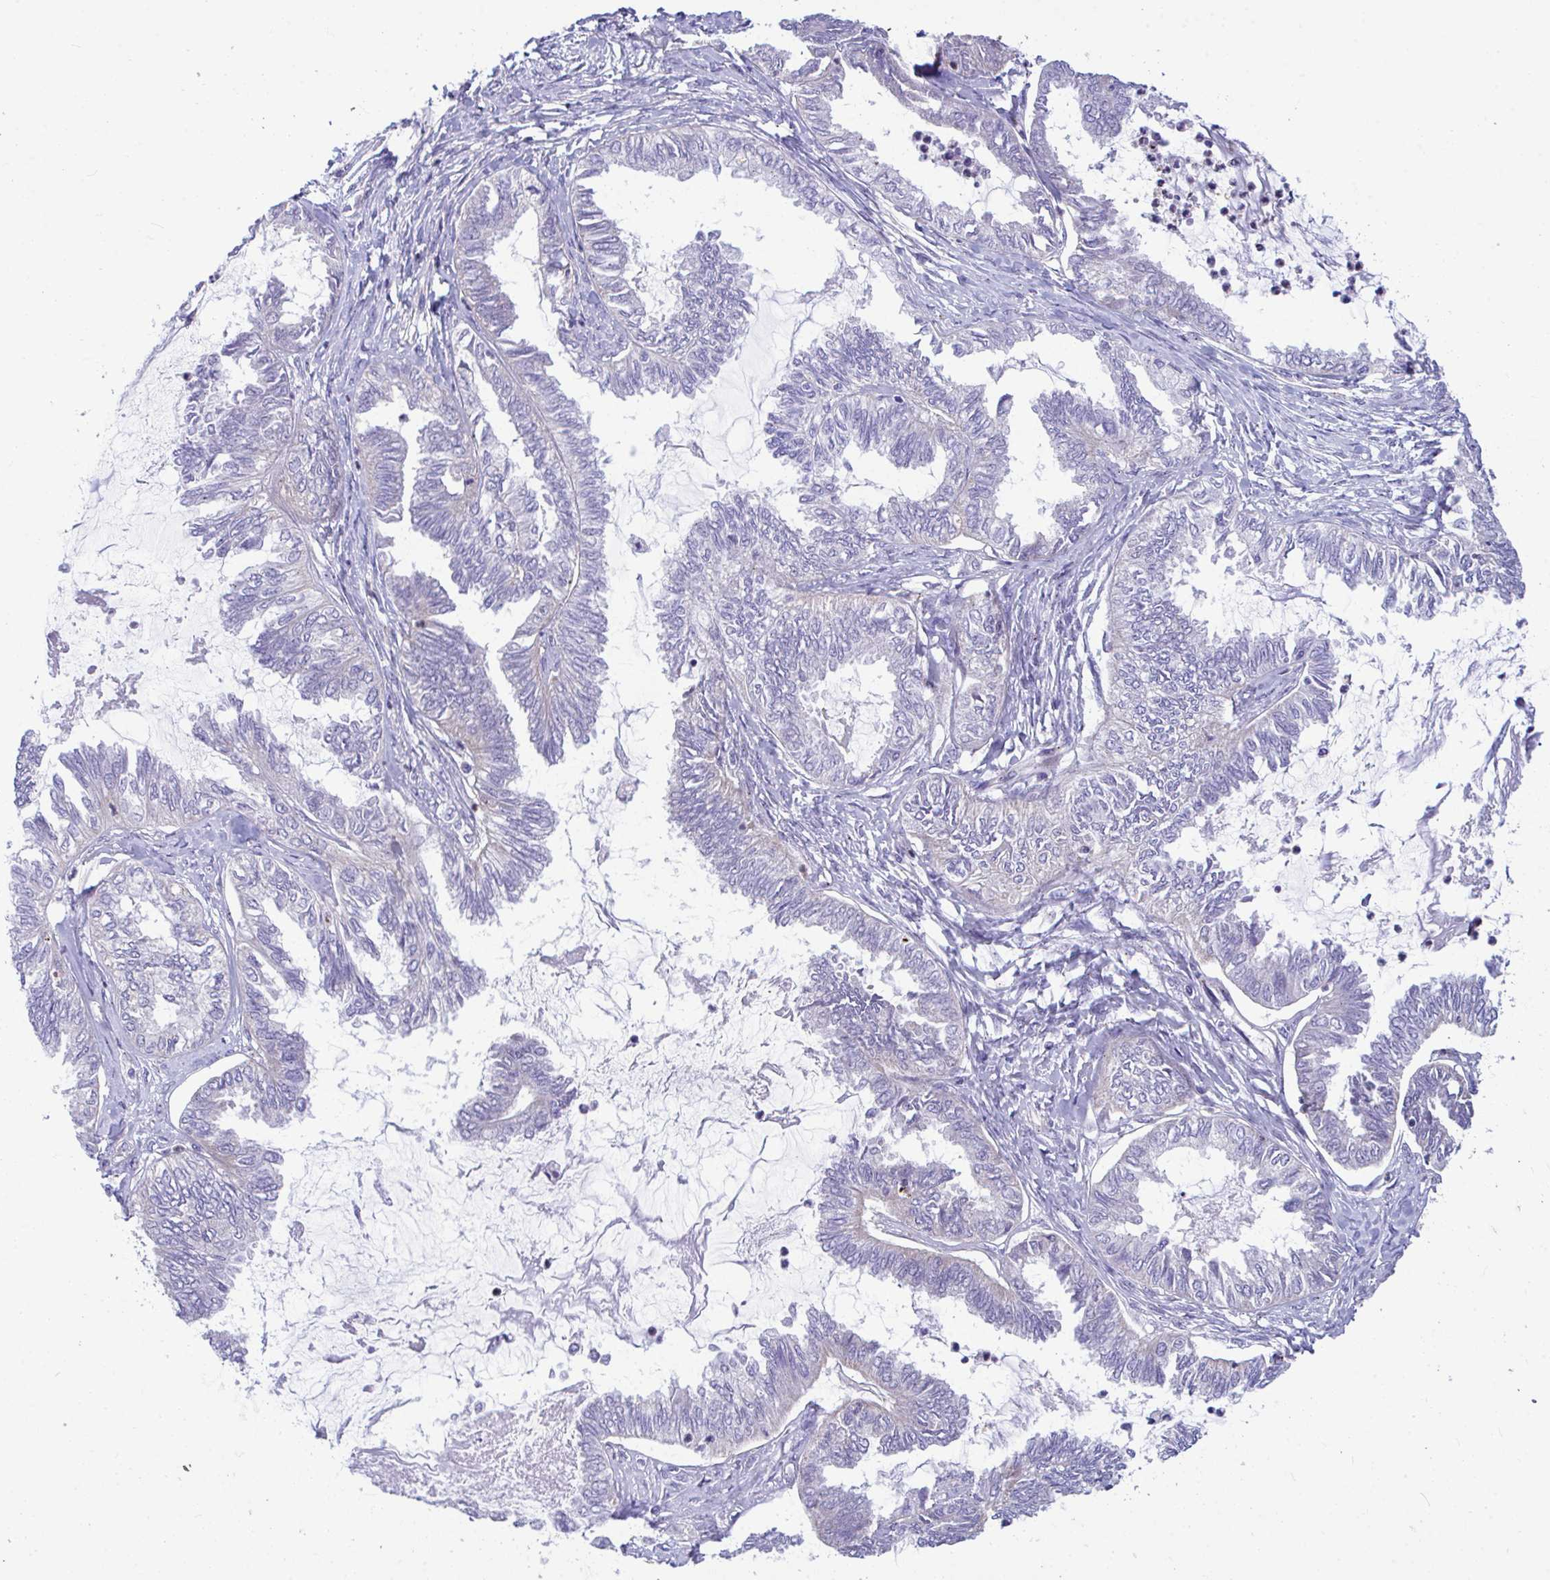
{"staining": {"intensity": "negative", "quantity": "none", "location": "none"}, "tissue": "ovarian cancer", "cell_type": "Tumor cells", "image_type": "cancer", "snomed": [{"axis": "morphology", "description": "Carcinoma, endometroid"}, {"axis": "topography", "description": "Ovary"}], "caption": "Image shows no protein staining in tumor cells of ovarian cancer (endometroid carcinoma) tissue.", "gene": "MRPS16", "patient": {"sex": "female", "age": 70}}